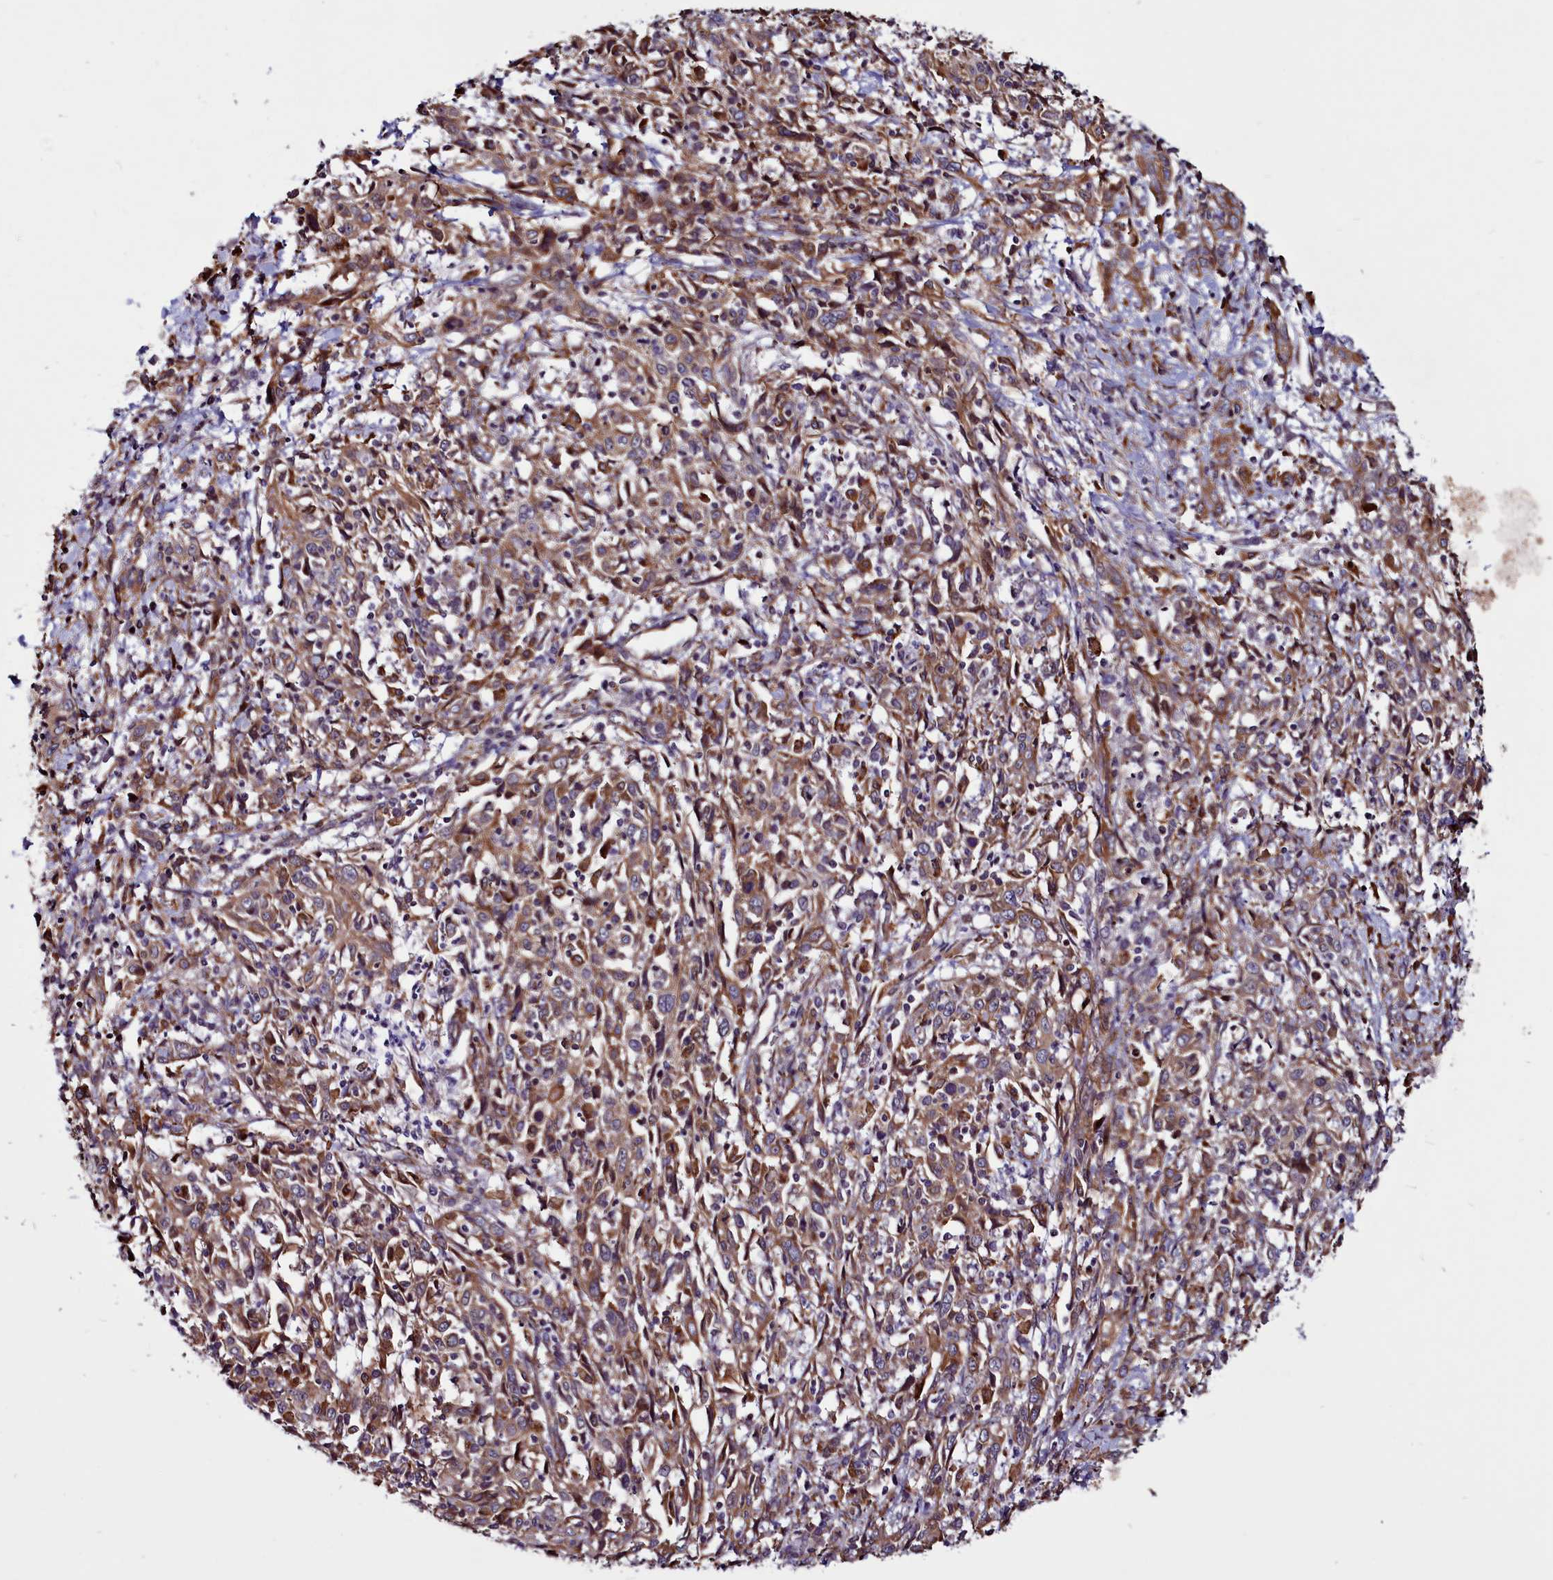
{"staining": {"intensity": "moderate", "quantity": ">75%", "location": "cytoplasmic/membranous"}, "tissue": "cervical cancer", "cell_type": "Tumor cells", "image_type": "cancer", "snomed": [{"axis": "morphology", "description": "Squamous cell carcinoma, NOS"}, {"axis": "topography", "description": "Cervix"}], "caption": "Cervical squamous cell carcinoma tissue shows moderate cytoplasmic/membranous staining in approximately >75% of tumor cells", "gene": "MCRIP1", "patient": {"sex": "female", "age": 46}}